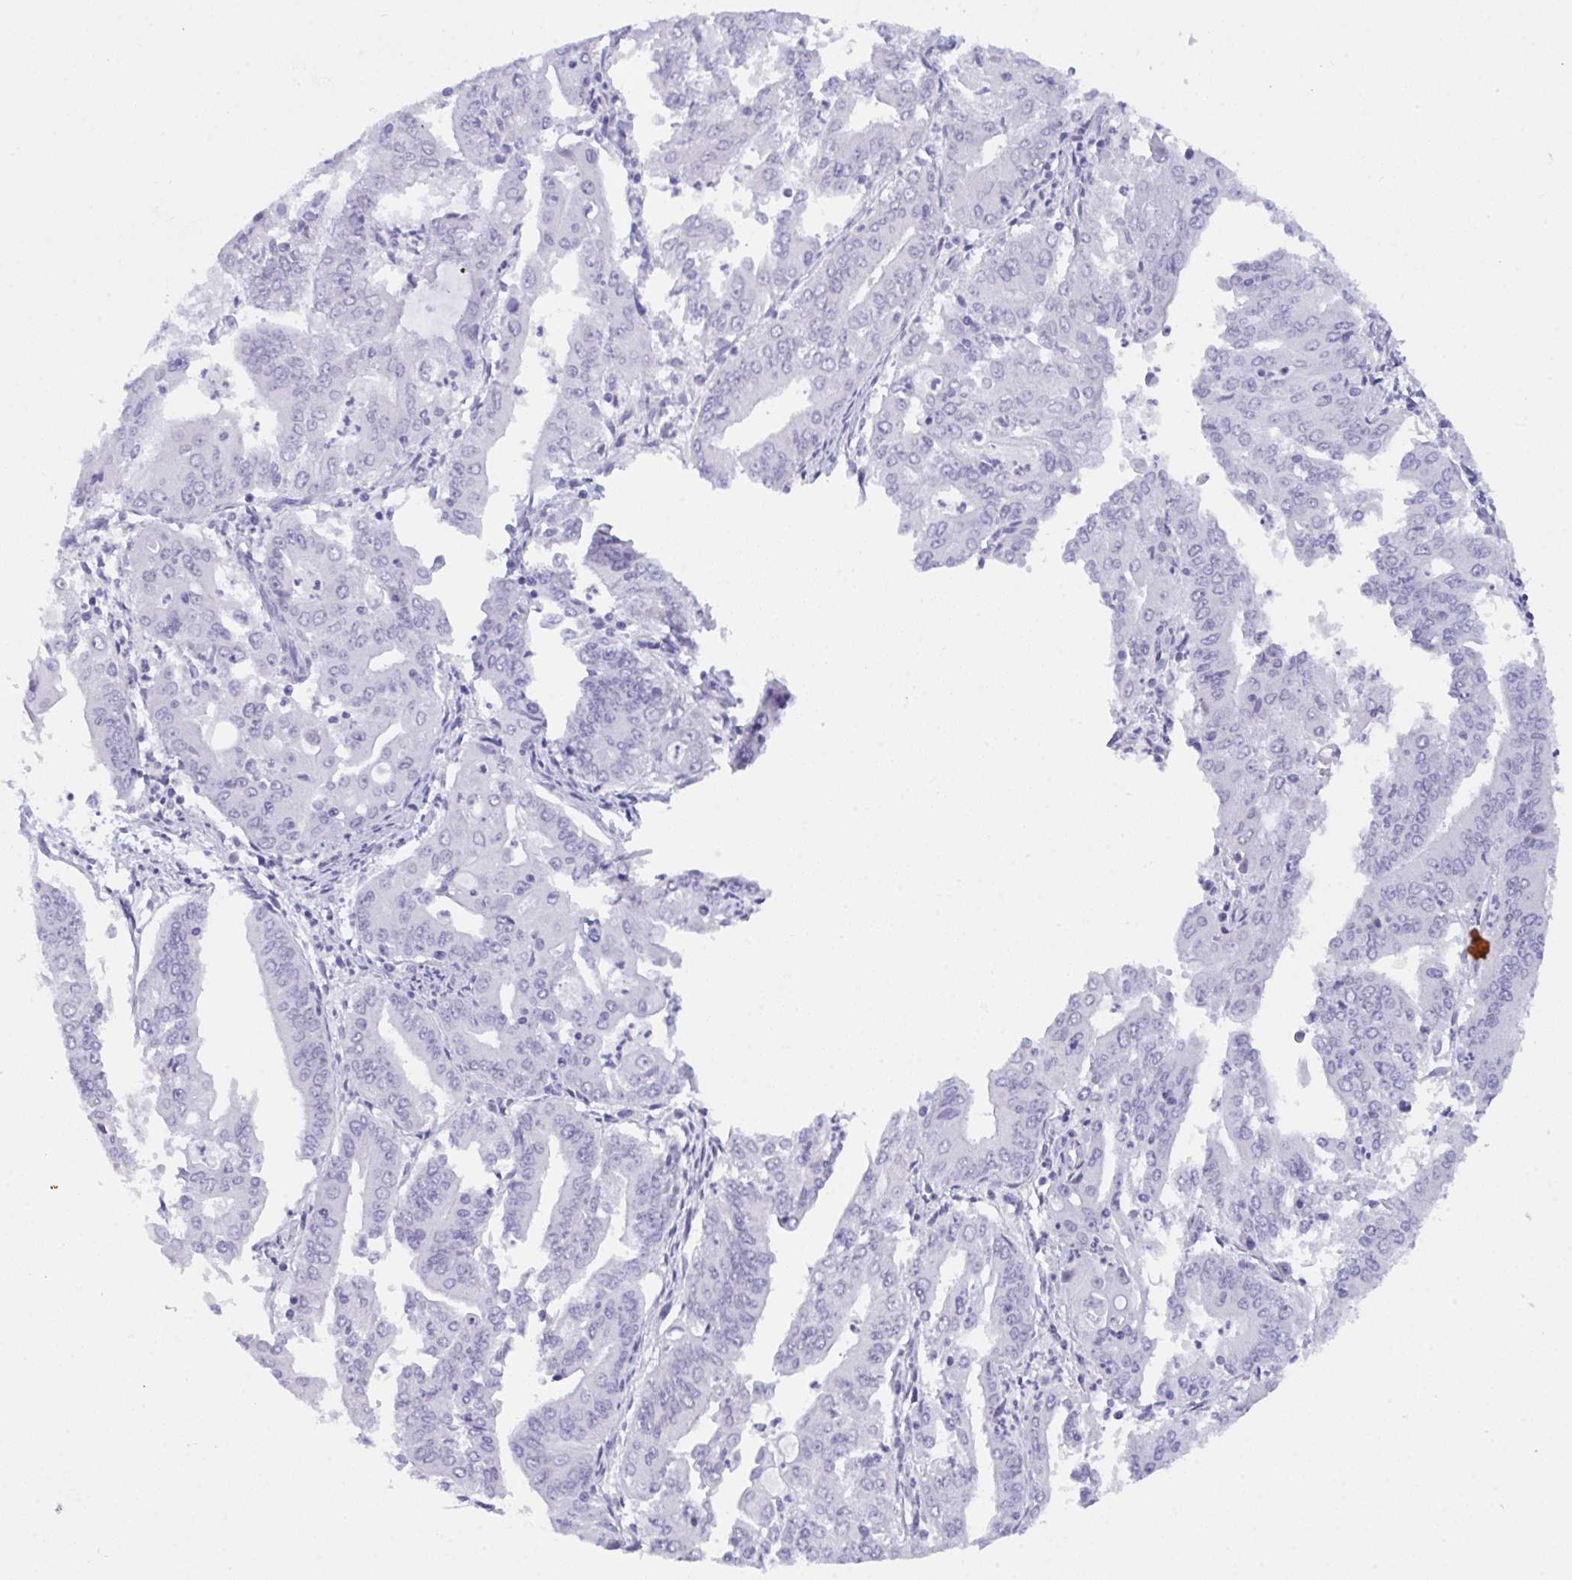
{"staining": {"intensity": "negative", "quantity": "none", "location": "none"}, "tissue": "cervical cancer", "cell_type": "Tumor cells", "image_type": "cancer", "snomed": [{"axis": "morphology", "description": "Adenocarcinoma, NOS"}, {"axis": "topography", "description": "Cervix"}], "caption": "This is a photomicrograph of IHC staining of cervical adenocarcinoma, which shows no staining in tumor cells. The staining is performed using DAB brown chromogen with nuclei counter-stained in using hematoxylin.", "gene": "PRDM9", "patient": {"sex": "female", "age": 56}}